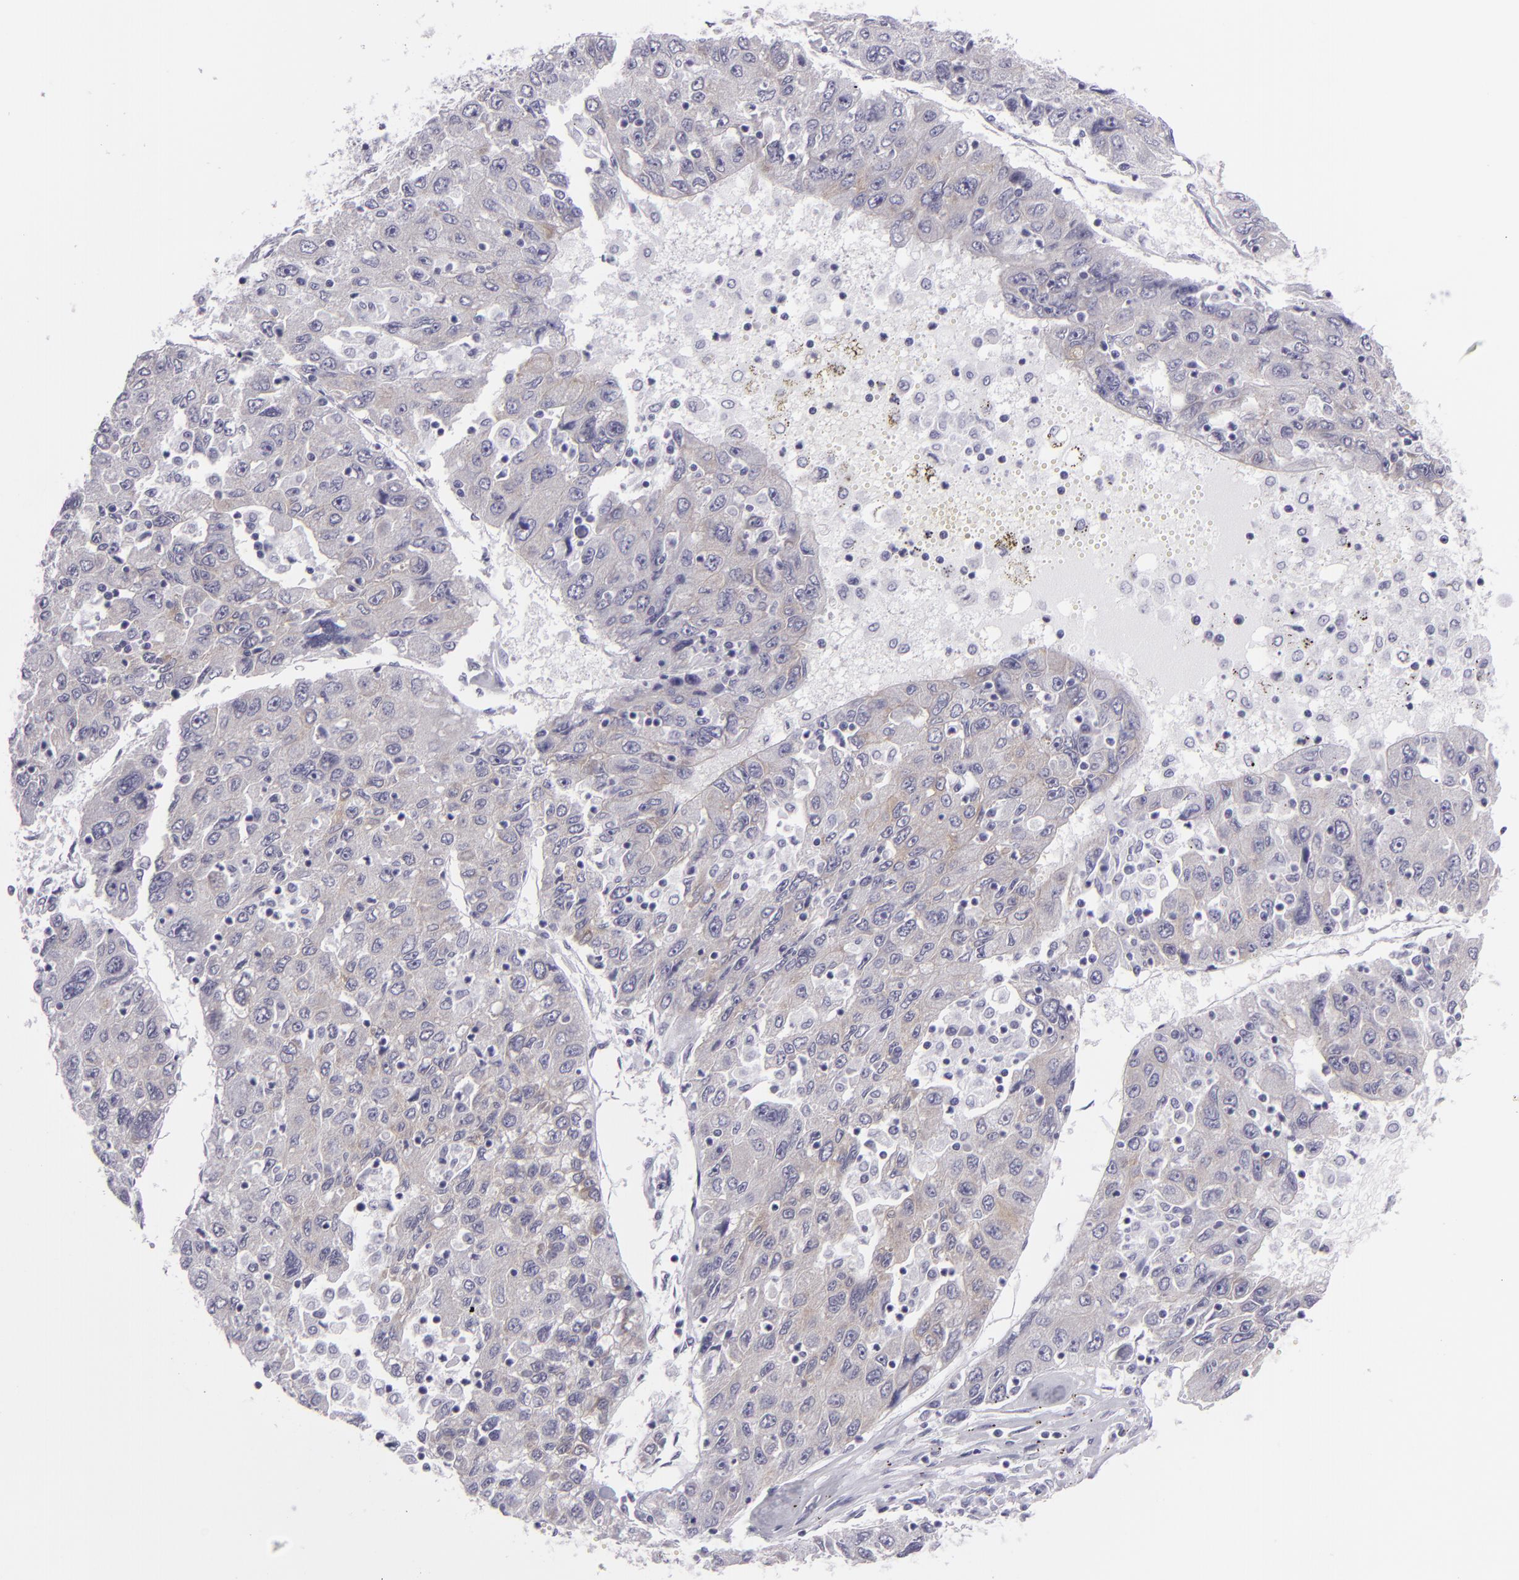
{"staining": {"intensity": "weak", "quantity": "25%-75%", "location": "cytoplasmic/membranous"}, "tissue": "liver cancer", "cell_type": "Tumor cells", "image_type": "cancer", "snomed": [{"axis": "morphology", "description": "Carcinoma, Hepatocellular, NOS"}, {"axis": "topography", "description": "Liver"}], "caption": "Immunohistochemical staining of human liver cancer reveals weak cytoplasmic/membranous protein expression in about 25%-75% of tumor cells. The protein is stained brown, and the nuclei are stained in blue (DAB (3,3'-diaminobenzidine) IHC with brightfield microscopy, high magnification).", "gene": "DLG4", "patient": {"sex": "male", "age": 49}}